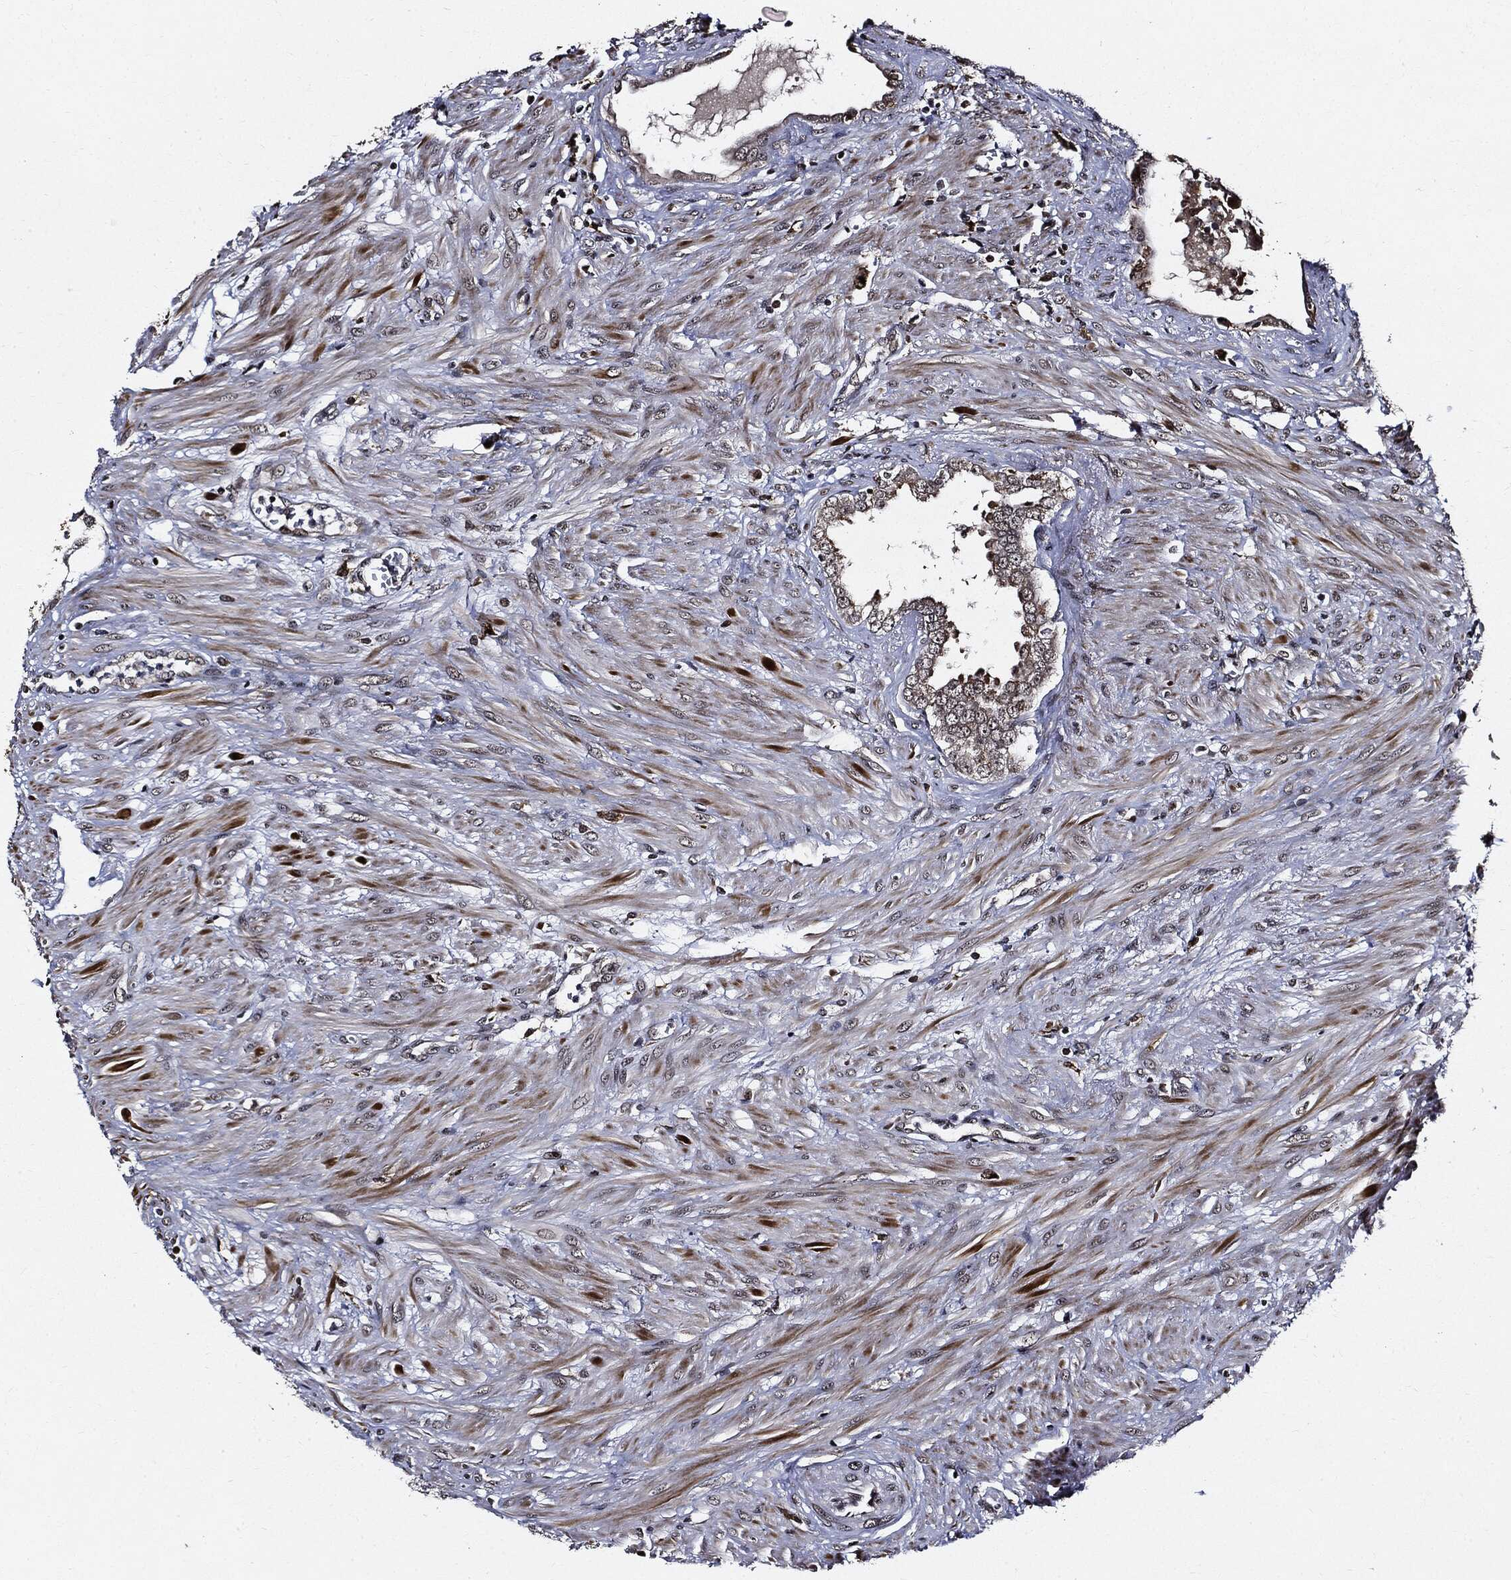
{"staining": {"intensity": "weak", "quantity": "25%-75%", "location": "cytoplasmic/membranous"}, "tissue": "prostate cancer", "cell_type": "Tumor cells", "image_type": "cancer", "snomed": [{"axis": "morphology", "description": "Adenocarcinoma, NOS"}, {"axis": "topography", "description": "Prostate and seminal vesicle, NOS"}, {"axis": "topography", "description": "Prostate"}], "caption": "Immunohistochemical staining of prostate cancer (adenocarcinoma) reveals low levels of weak cytoplasmic/membranous protein expression in approximately 25%-75% of tumor cells.", "gene": "SUGT1", "patient": {"sex": "male", "age": 79}}